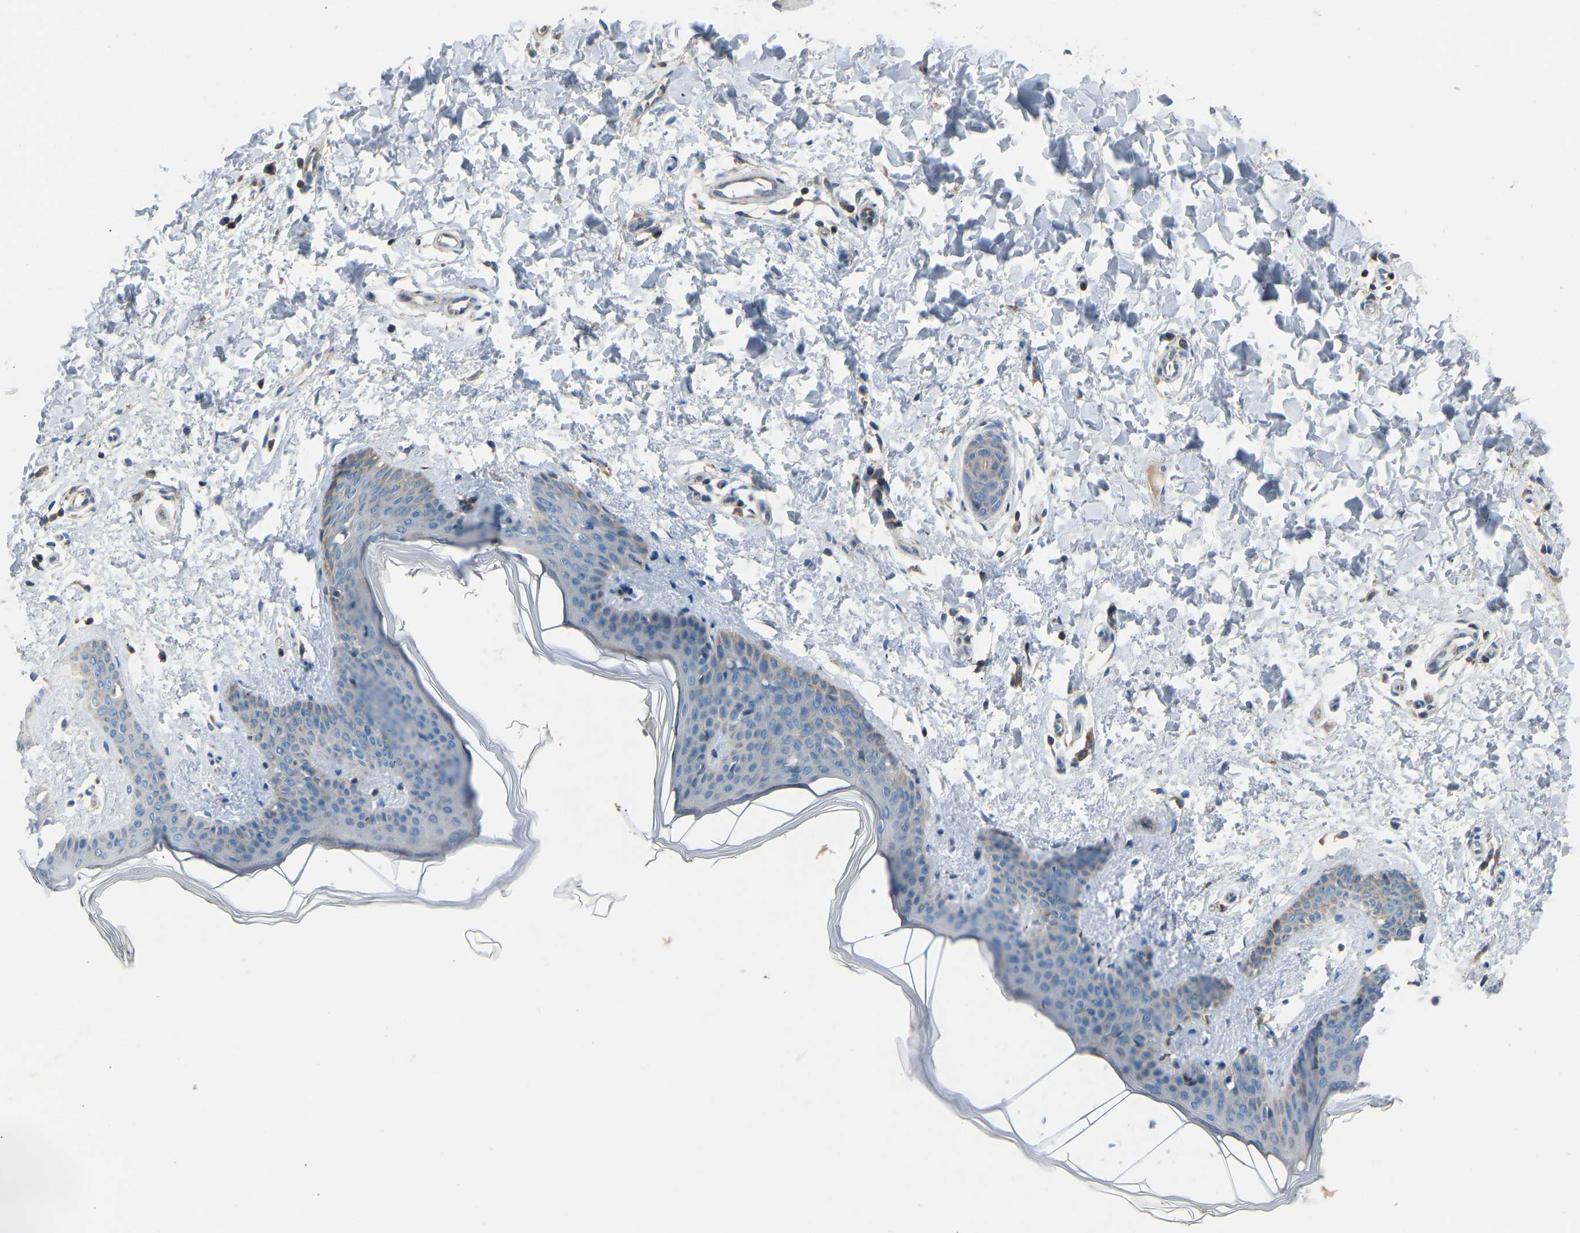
{"staining": {"intensity": "moderate", "quantity": "25%-75%", "location": "cytoplasmic/membranous"}, "tissue": "skin", "cell_type": "Fibroblasts", "image_type": "normal", "snomed": [{"axis": "morphology", "description": "Normal tissue, NOS"}, {"axis": "topography", "description": "Skin"}], "caption": "Approximately 25%-75% of fibroblasts in normal human skin display moderate cytoplasmic/membranous protein positivity as visualized by brown immunohistochemical staining.", "gene": "GRK6", "patient": {"sex": "female", "age": 17}}